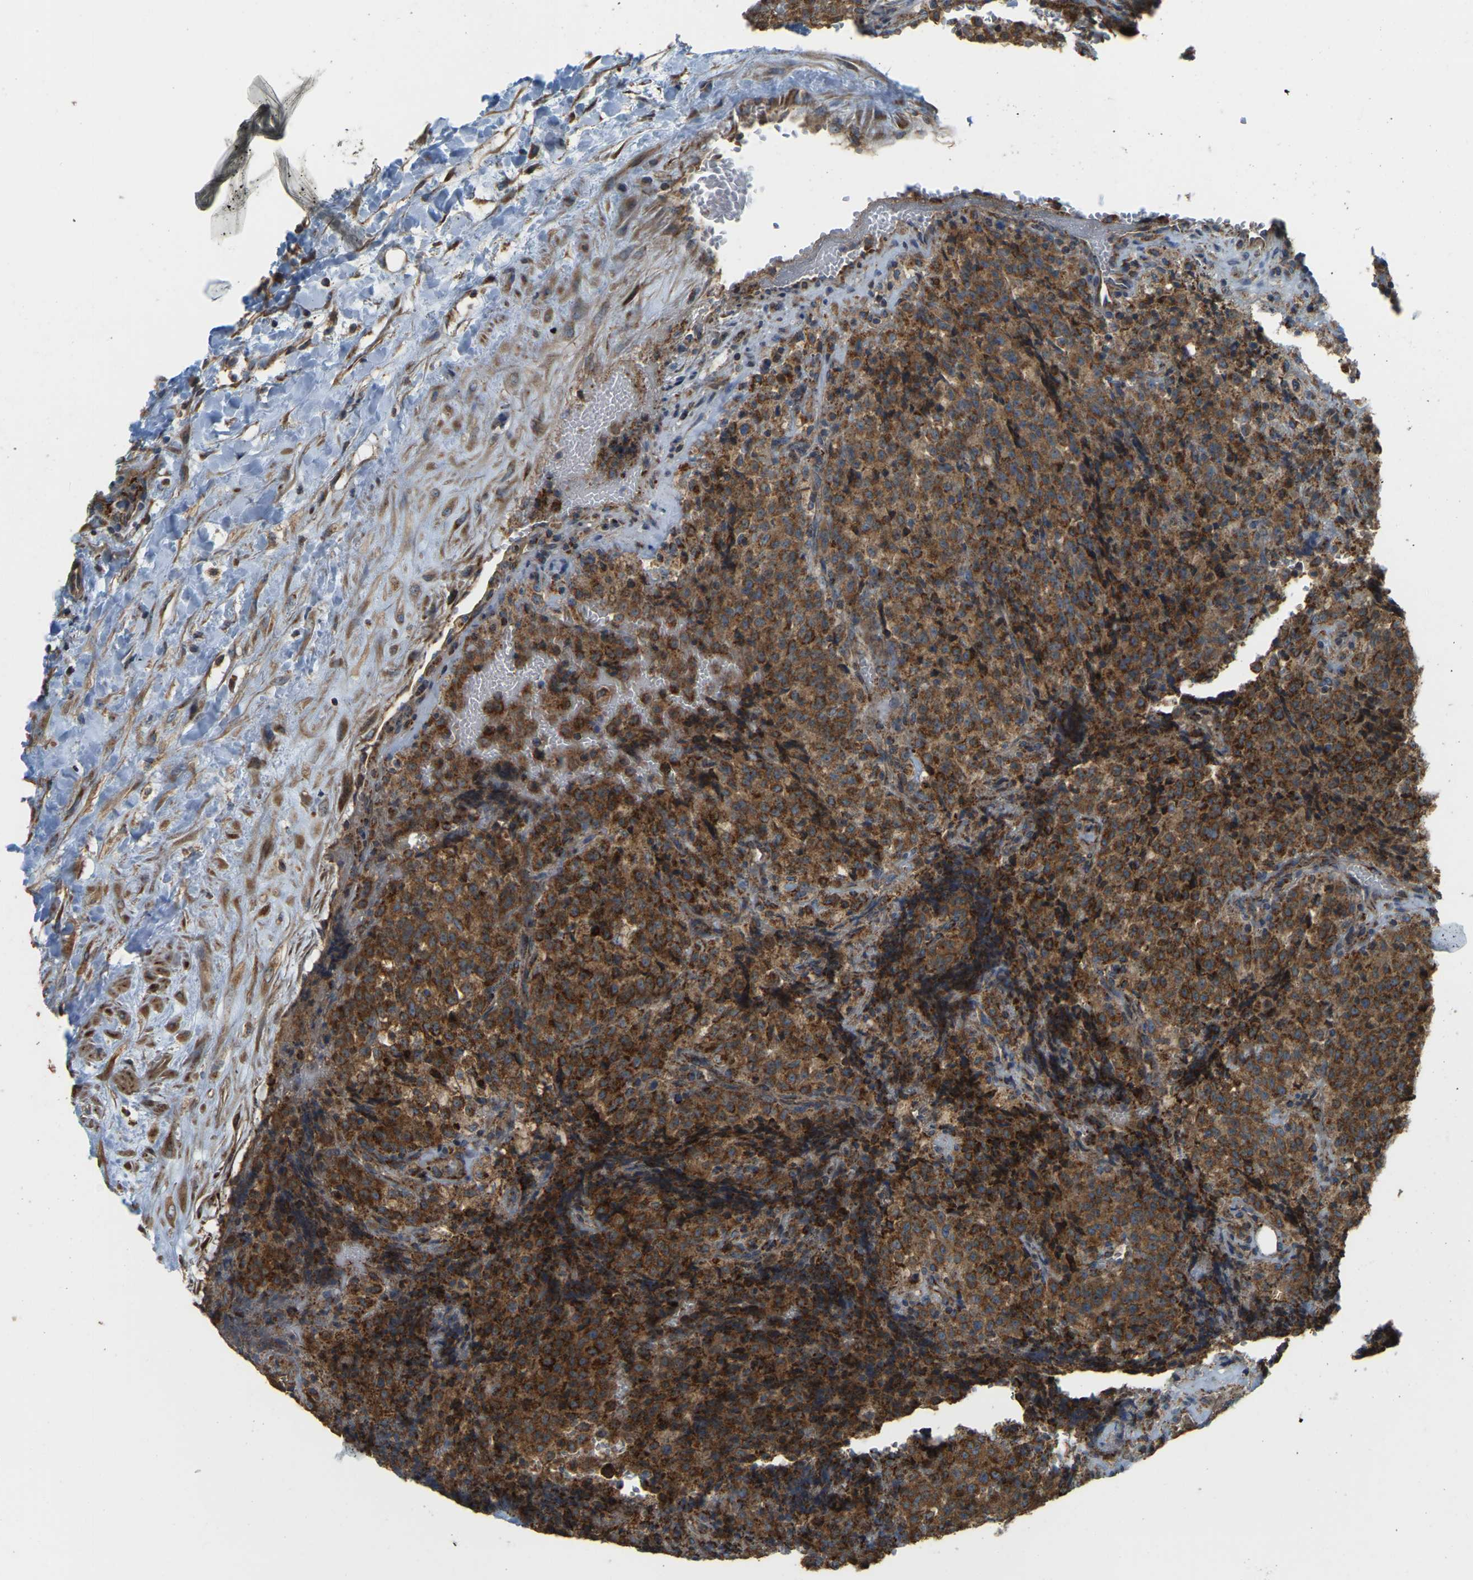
{"staining": {"intensity": "strong", "quantity": ">75%", "location": "cytoplasmic/membranous"}, "tissue": "testis cancer", "cell_type": "Tumor cells", "image_type": "cancer", "snomed": [{"axis": "morphology", "description": "Seminoma, NOS"}, {"axis": "topography", "description": "Testis"}], "caption": "A high-resolution image shows IHC staining of testis cancer, which displays strong cytoplasmic/membranous staining in about >75% of tumor cells.", "gene": "PSMD7", "patient": {"sex": "male", "age": 59}}